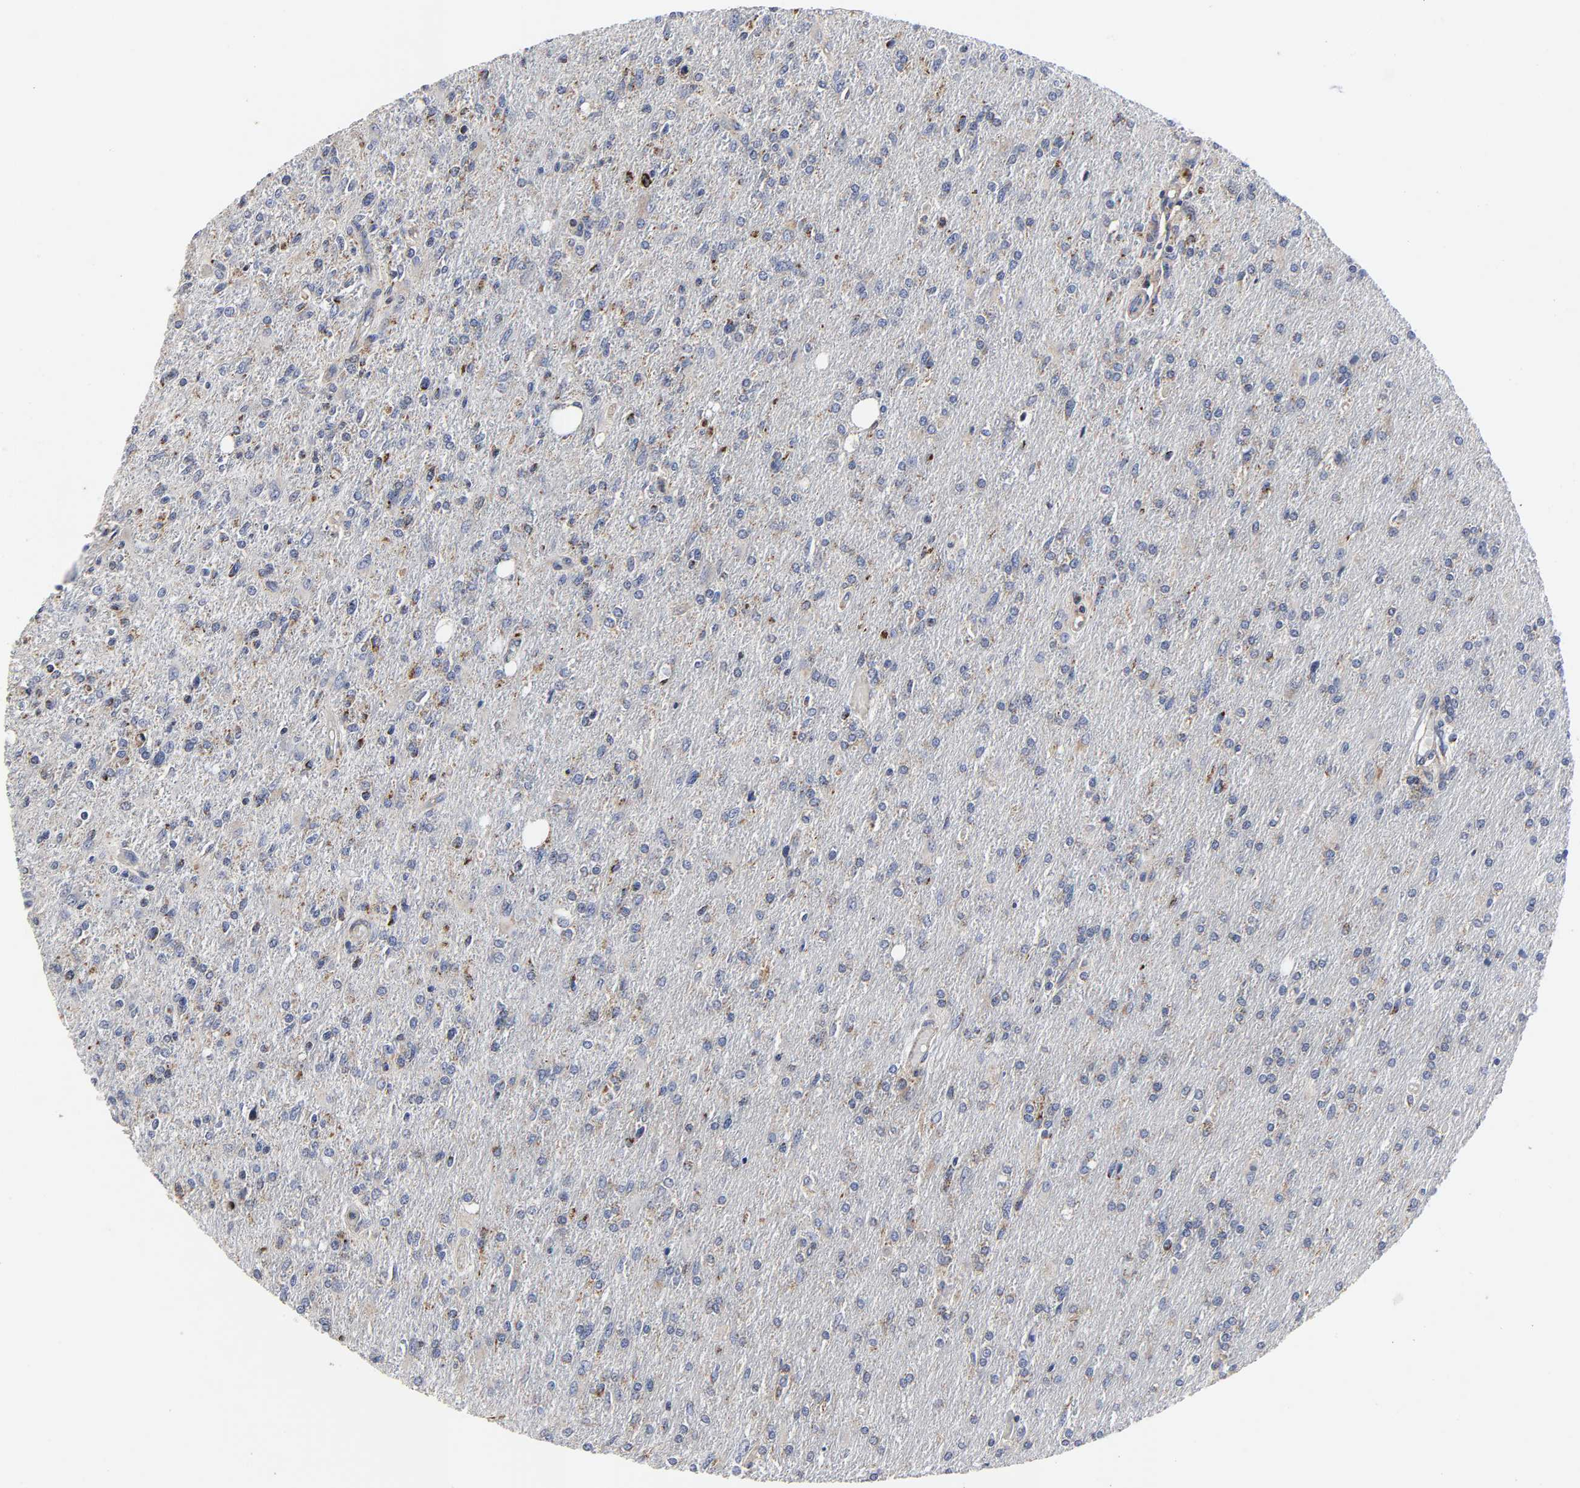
{"staining": {"intensity": "weak", "quantity": "25%-75%", "location": "cytoplasmic/membranous"}, "tissue": "glioma", "cell_type": "Tumor cells", "image_type": "cancer", "snomed": [{"axis": "morphology", "description": "Glioma, malignant, High grade"}, {"axis": "topography", "description": "Cerebral cortex"}], "caption": "DAB immunohistochemical staining of glioma exhibits weak cytoplasmic/membranous protein staining in approximately 25%-75% of tumor cells. (DAB IHC with brightfield microscopy, high magnification).", "gene": "AOPEP", "patient": {"sex": "male", "age": 76}}